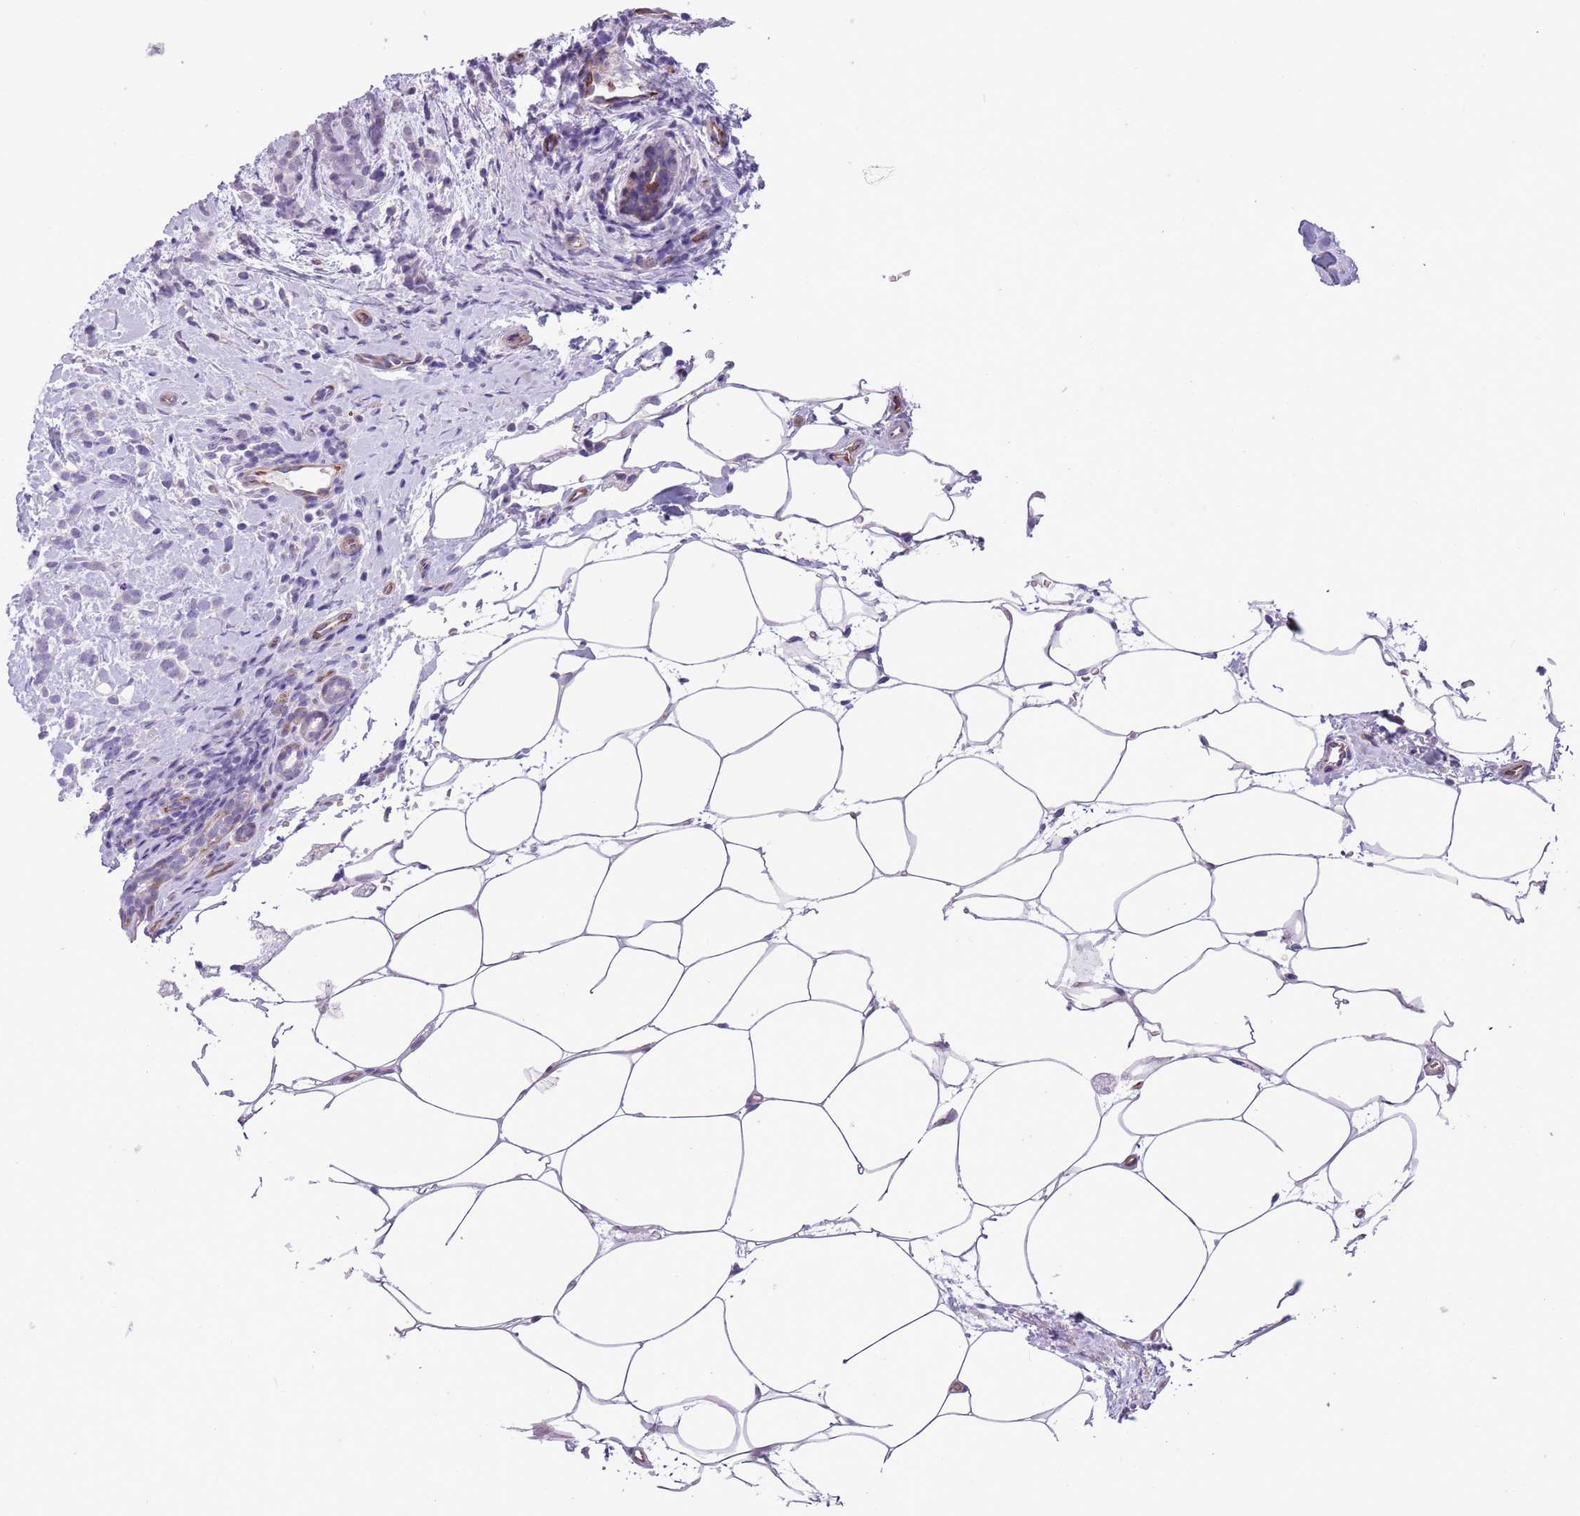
{"staining": {"intensity": "negative", "quantity": "none", "location": "none"}, "tissue": "breast cancer", "cell_type": "Tumor cells", "image_type": "cancer", "snomed": [{"axis": "morphology", "description": "Lobular carcinoma"}, {"axis": "topography", "description": "Breast"}], "caption": "This is an immunohistochemistry (IHC) micrograph of breast cancer (lobular carcinoma). There is no expression in tumor cells.", "gene": "MRPL32", "patient": {"sex": "female", "age": 58}}